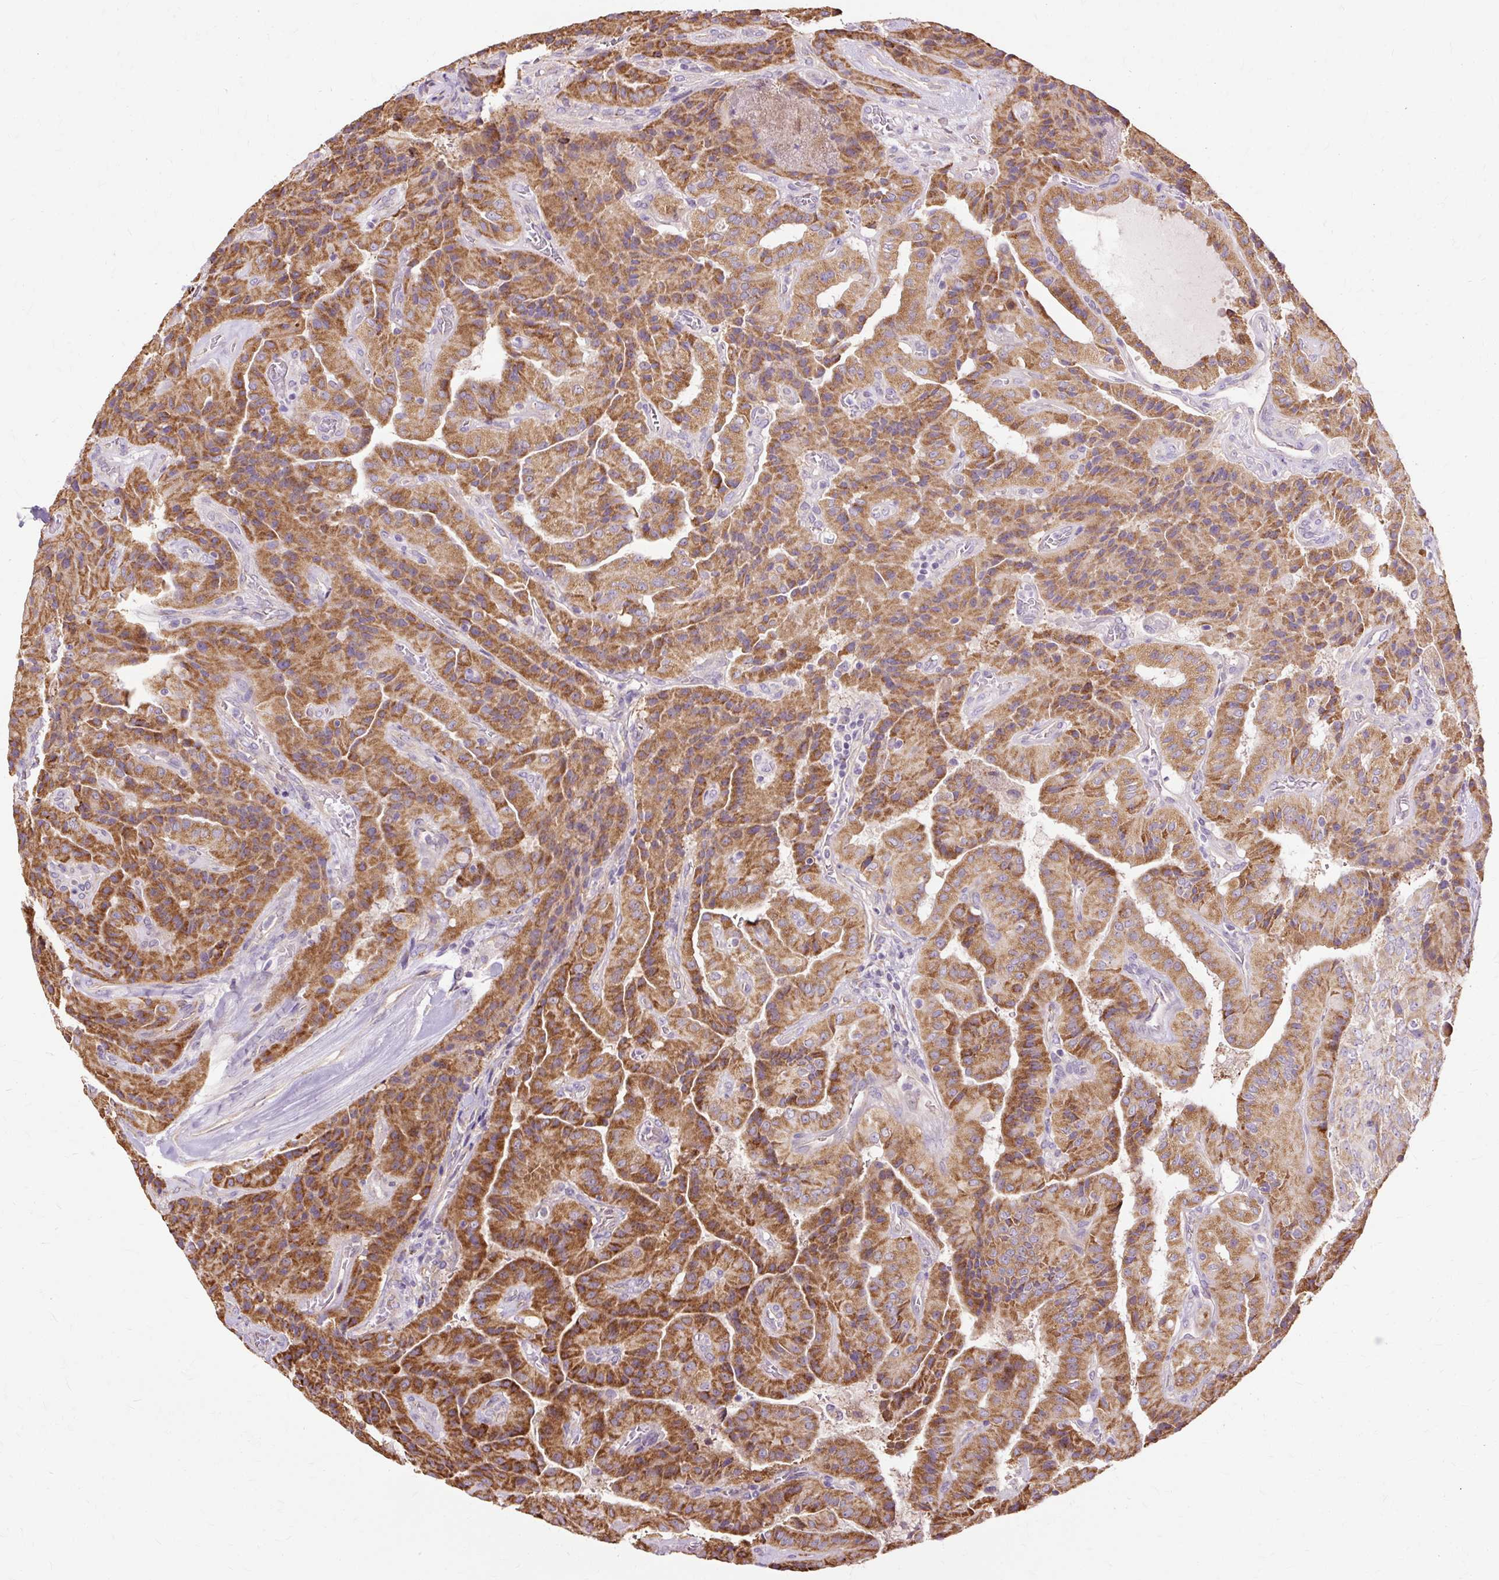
{"staining": {"intensity": "strong", "quantity": ">75%", "location": "cytoplasmic/membranous"}, "tissue": "thyroid cancer", "cell_type": "Tumor cells", "image_type": "cancer", "snomed": [{"axis": "morphology", "description": "Normal tissue, NOS"}, {"axis": "morphology", "description": "Papillary adenocarcinoma, NOS"}, {"axis": "topography", "description": "Thyroid gland"}], "caption": "This image demonstrates immunohistochemistry staining of human thyroid cancer, with high strong cytoplasmic/membranous positivity in approximately >75% of tumor cells.", "gene": "PDZD2", "patient": {"sex": "female", "age": 59}}